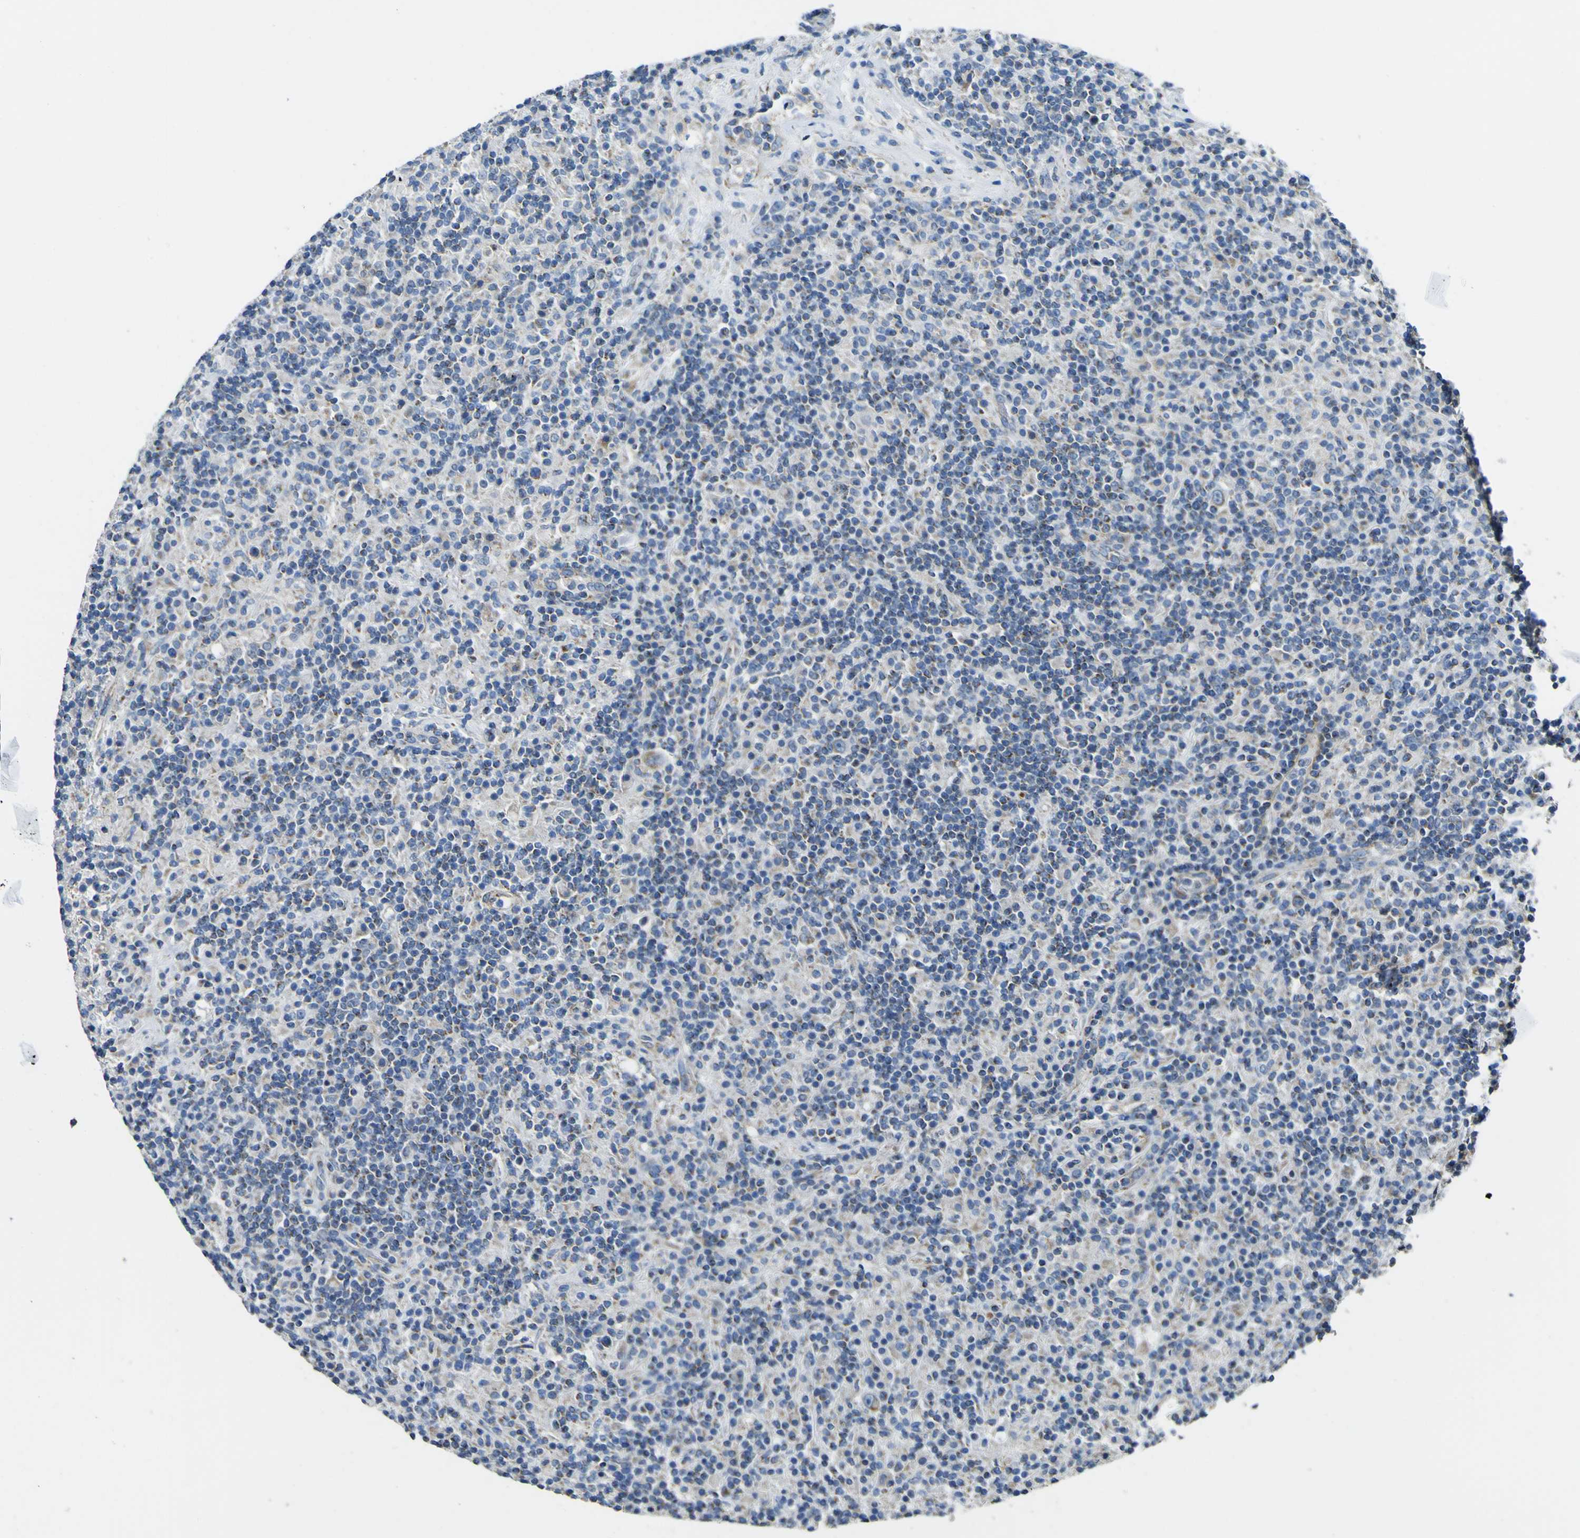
{"staining": {"intensity": "weak", "quantity": "25%-75%", "location": "cytoplasmic/membranous"}, "tissue": "lymphoma", "cell_type": "Tumor cells", "image_type": "cancer", "snomed": [{"axis": "morphology", "description": "Hodgkin's disease, NOS"}, {"axis": "topography", "description": "Lymph node"}], "caption": "Immunohistochemical staining of human lymphoma shows low levels of weak cytoplasmic/membranous staining in about 25%-75% of tumor cells.", "gene": "ALDH18A1", "patient": {"sex": "male", "age": 70}}